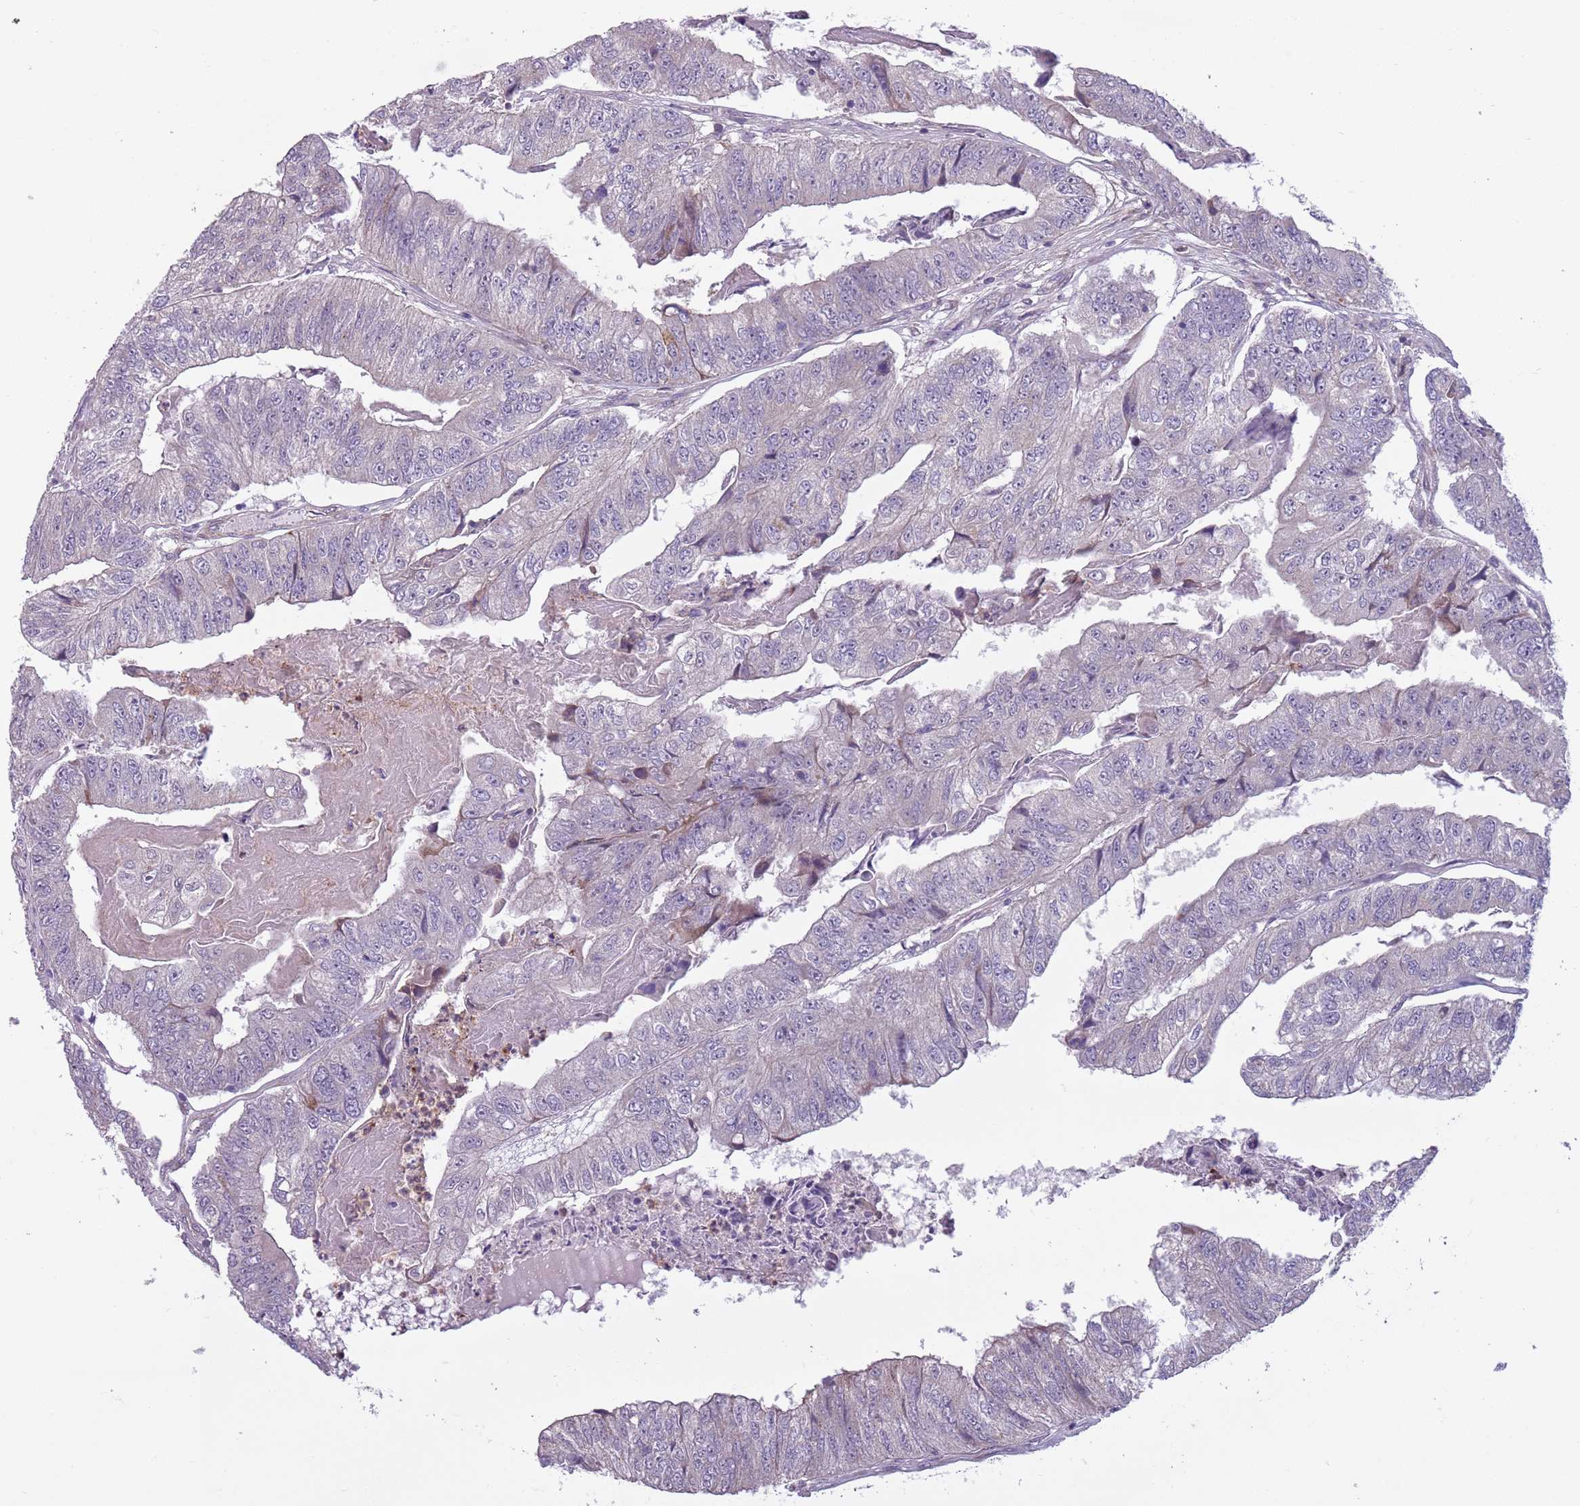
{"staining": {"intensity": "negative", "quantity": "none", "location": "none"}, "tissue": "colorectal cancer", "cell_type": "Tumor cells", "image_type": "cancer", "snomed": [{"axis": "morphology", "description": "Adenocarcinoma, NOS"}, {"axis": "topography", "description": "Colon"}], "caption": "Tumor cells show no significant positivity in colorectal adenocarcinoma.", "gene": "JAML", "patient": {"sex": "female", "age": 67}}